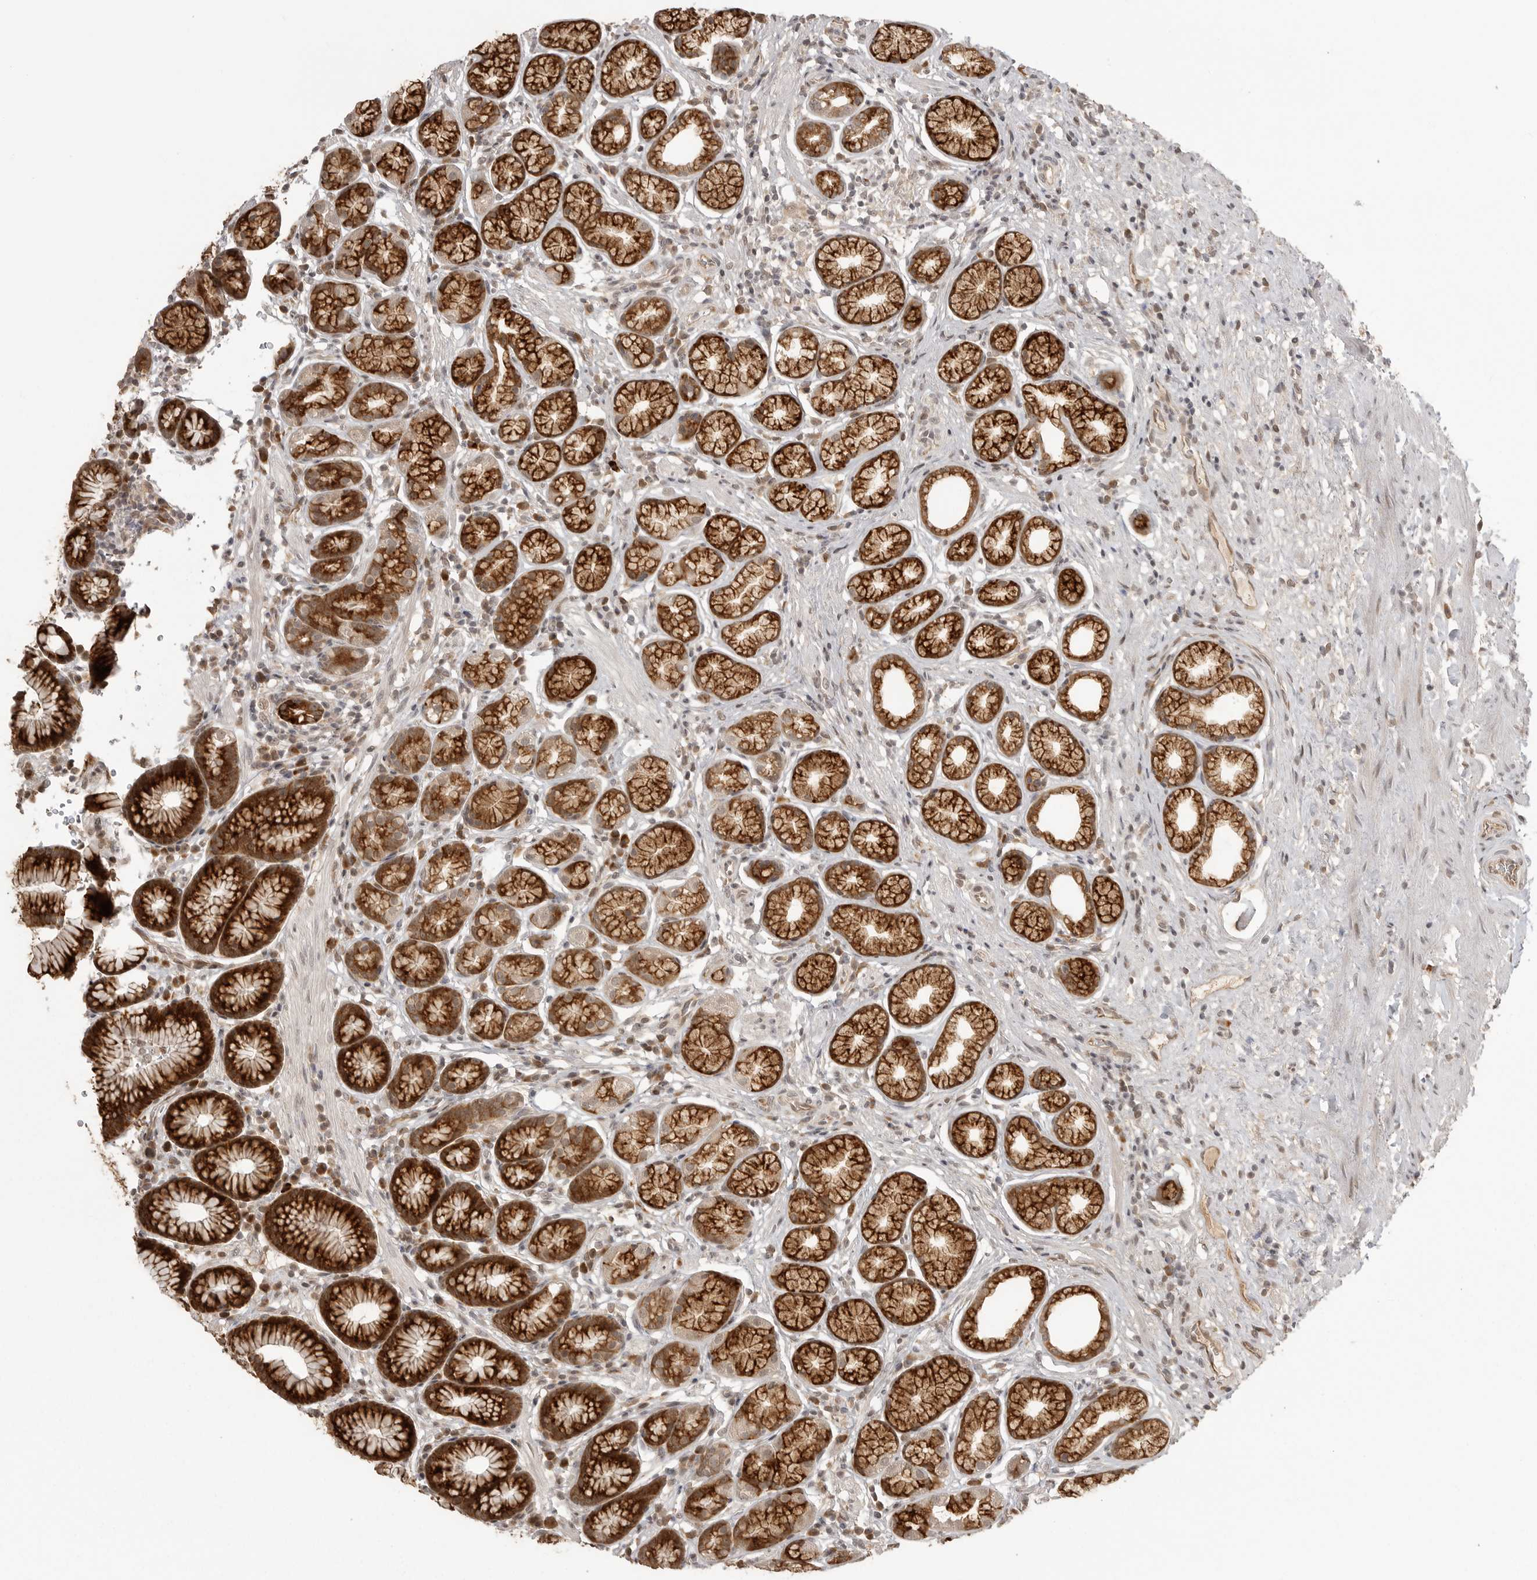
{"staining": {"intensity": "strong", "quantity": ">75%", "location": "cytoplasmic/membranous"}, "tissue": "stomach", "cell_type": "Glandular cells", "image_type": "normal", "snomed": [{"axis": "morphology", "description": "Normal tissue, NOS"}, {"axis": "topography", "description": "Stomach"}], "caption": "Immunohistochemical staining of normal human stomach shows >75% levels of strong cytoplasmic/membranous protein expression in approximately >75% of glandular cells.", "gene": "SMG8", "patient": {"sex": "male", "age": 42}}